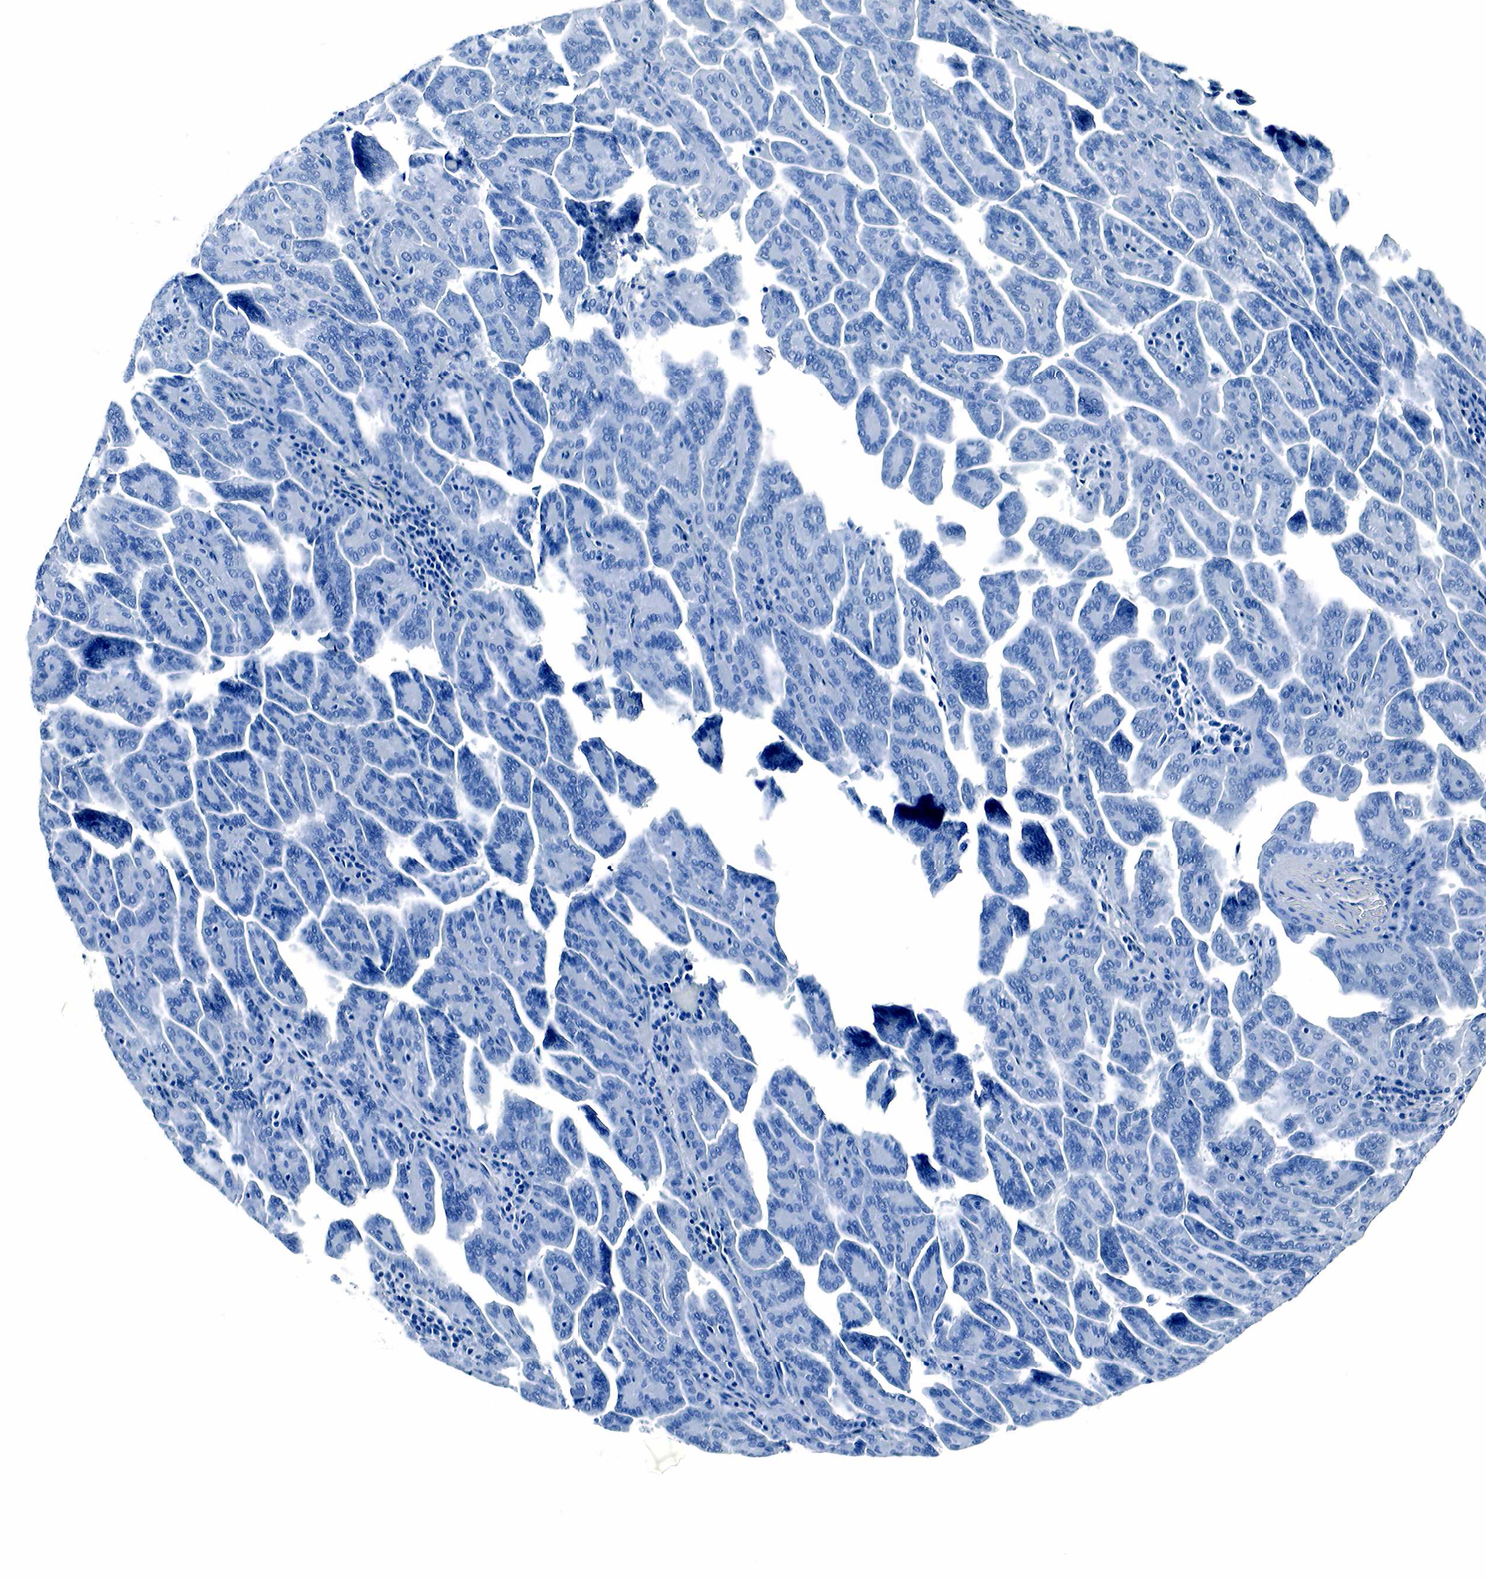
{"staining": {"intensity": "negative", "quantity": "none", "location": "none"}, "tissue": "renal cancer", "cell_type": "Tumor cells", "image_type": "cancer", "snomed": [{"axis": "morphology", "description": "Adenocarcinoma, NOS"}, {"axis": "topography", "description": "Kidney"}], "caption": "Micrograph shows no significant protein expression in tumor cells of renal adenocarcinoma.", "gene": "GAST", "patient": {"sex": "male", "age": 61}}